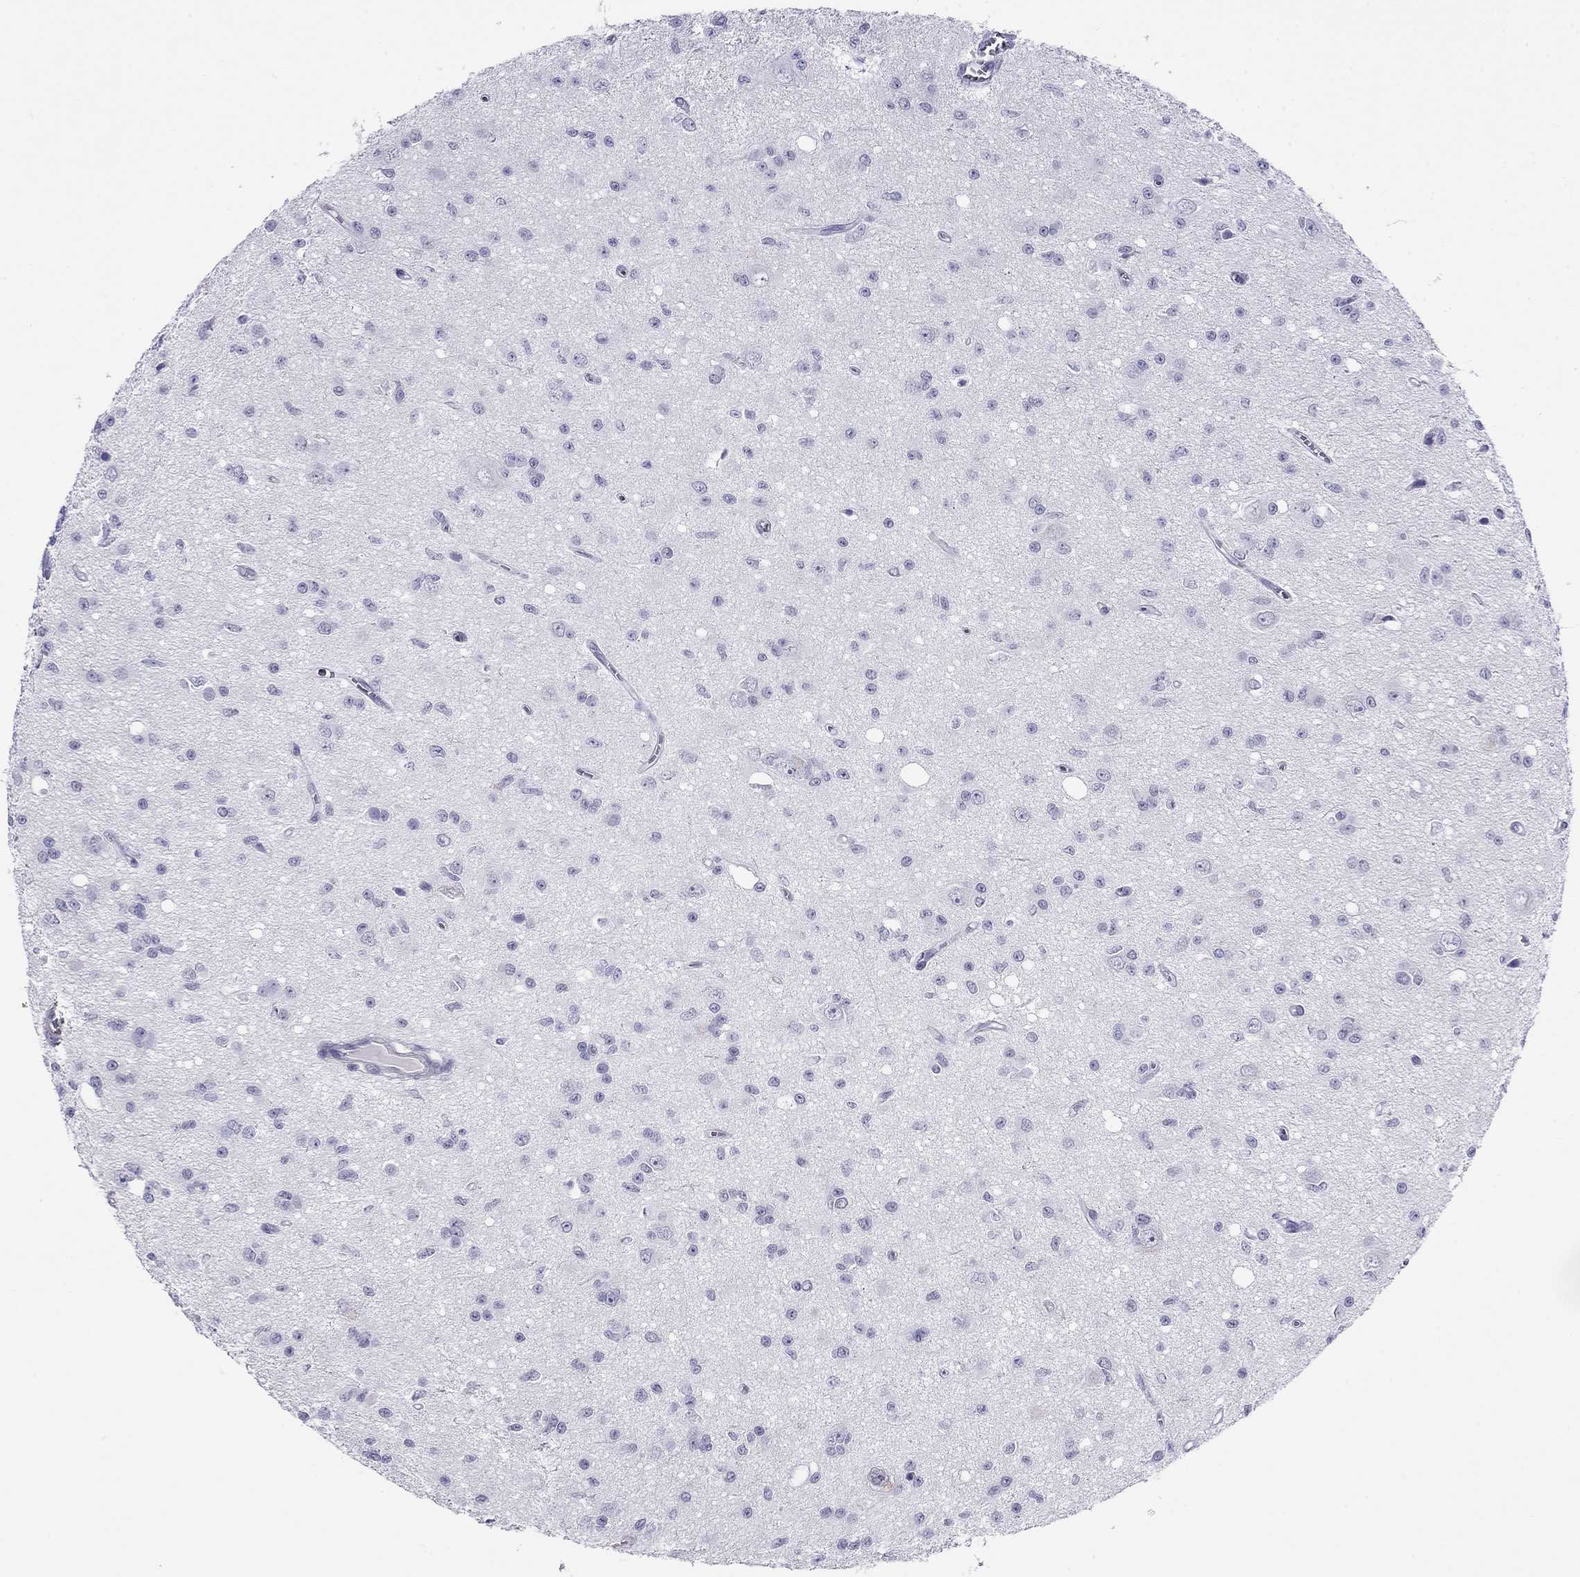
{"staining": {"intensity": "negative", "quantity": "none", "location": "none"}, "tissue": "glioma", "cell_type": "Tumor cells", "image_type": "cancer", "snomed": [{"axis": "morphology", "description": "Glioma, malignant, Low grade"}, {"axis": "topography", "description": "Brain"}], "caption": "Immunohistochemical staining of human glioma reveals no significant positivity in tumor cells.", "gene": "MYMX", "patient": {"sex": "female", "age": 45}}